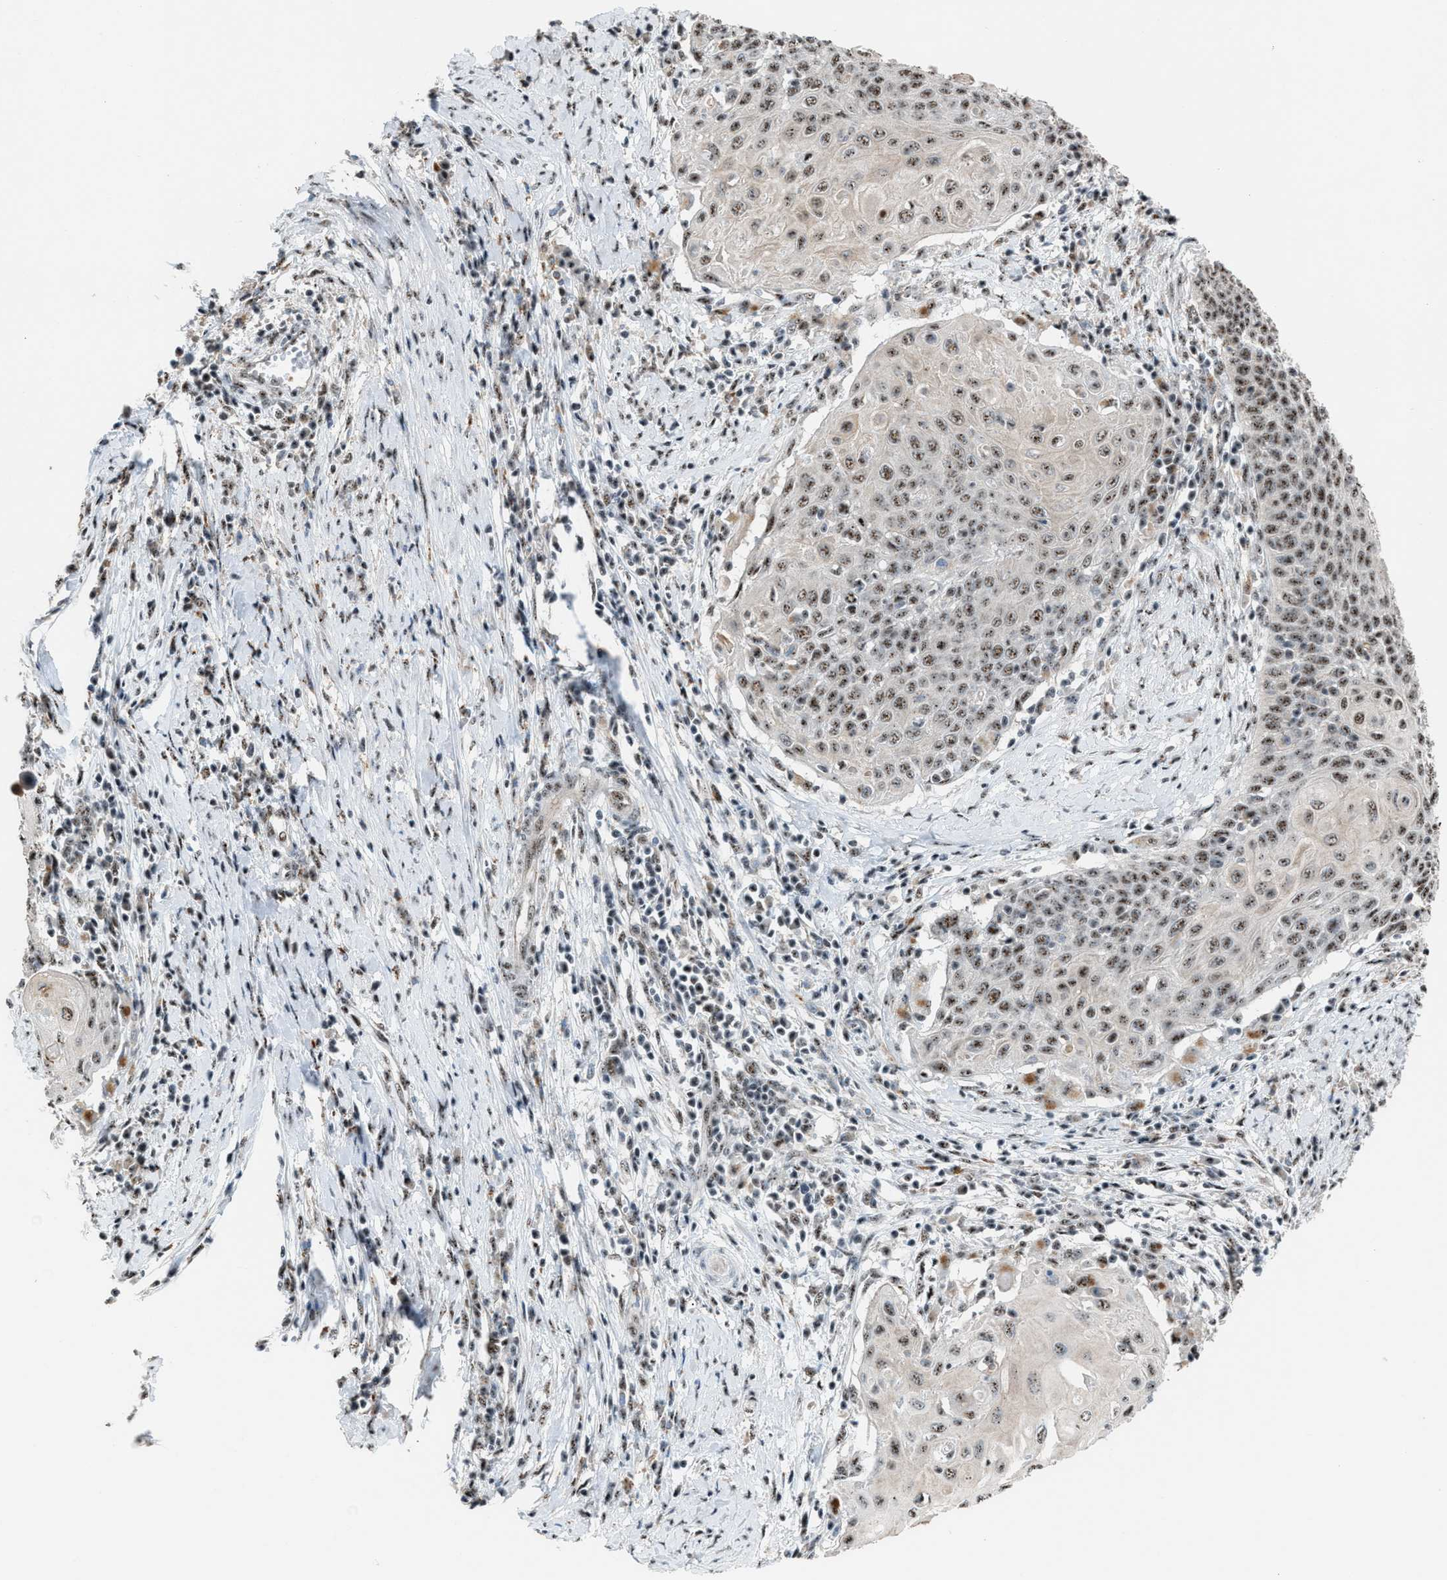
{"staining": {"intensity": "moderate", "quantity": ">75%", "location": "nuclear"}, "tissue": "cervical cancer", "cell_type": "Tumor cells", "image_type": "cancer", "snomed": [{"axis": "morphology", "description": "Squamous cell carcinoma, NOS"}, {"axis": "topography", "description": "Cervix"}], "caption": "Cervical squamous cell carcinoma stained with DAB immunohistochemistry demonstrates medium levels of moderate nuclear staining in about >75% of tumor cells.", "gene": "CENPP", "patient": {"sex": "female", "age": 39}}